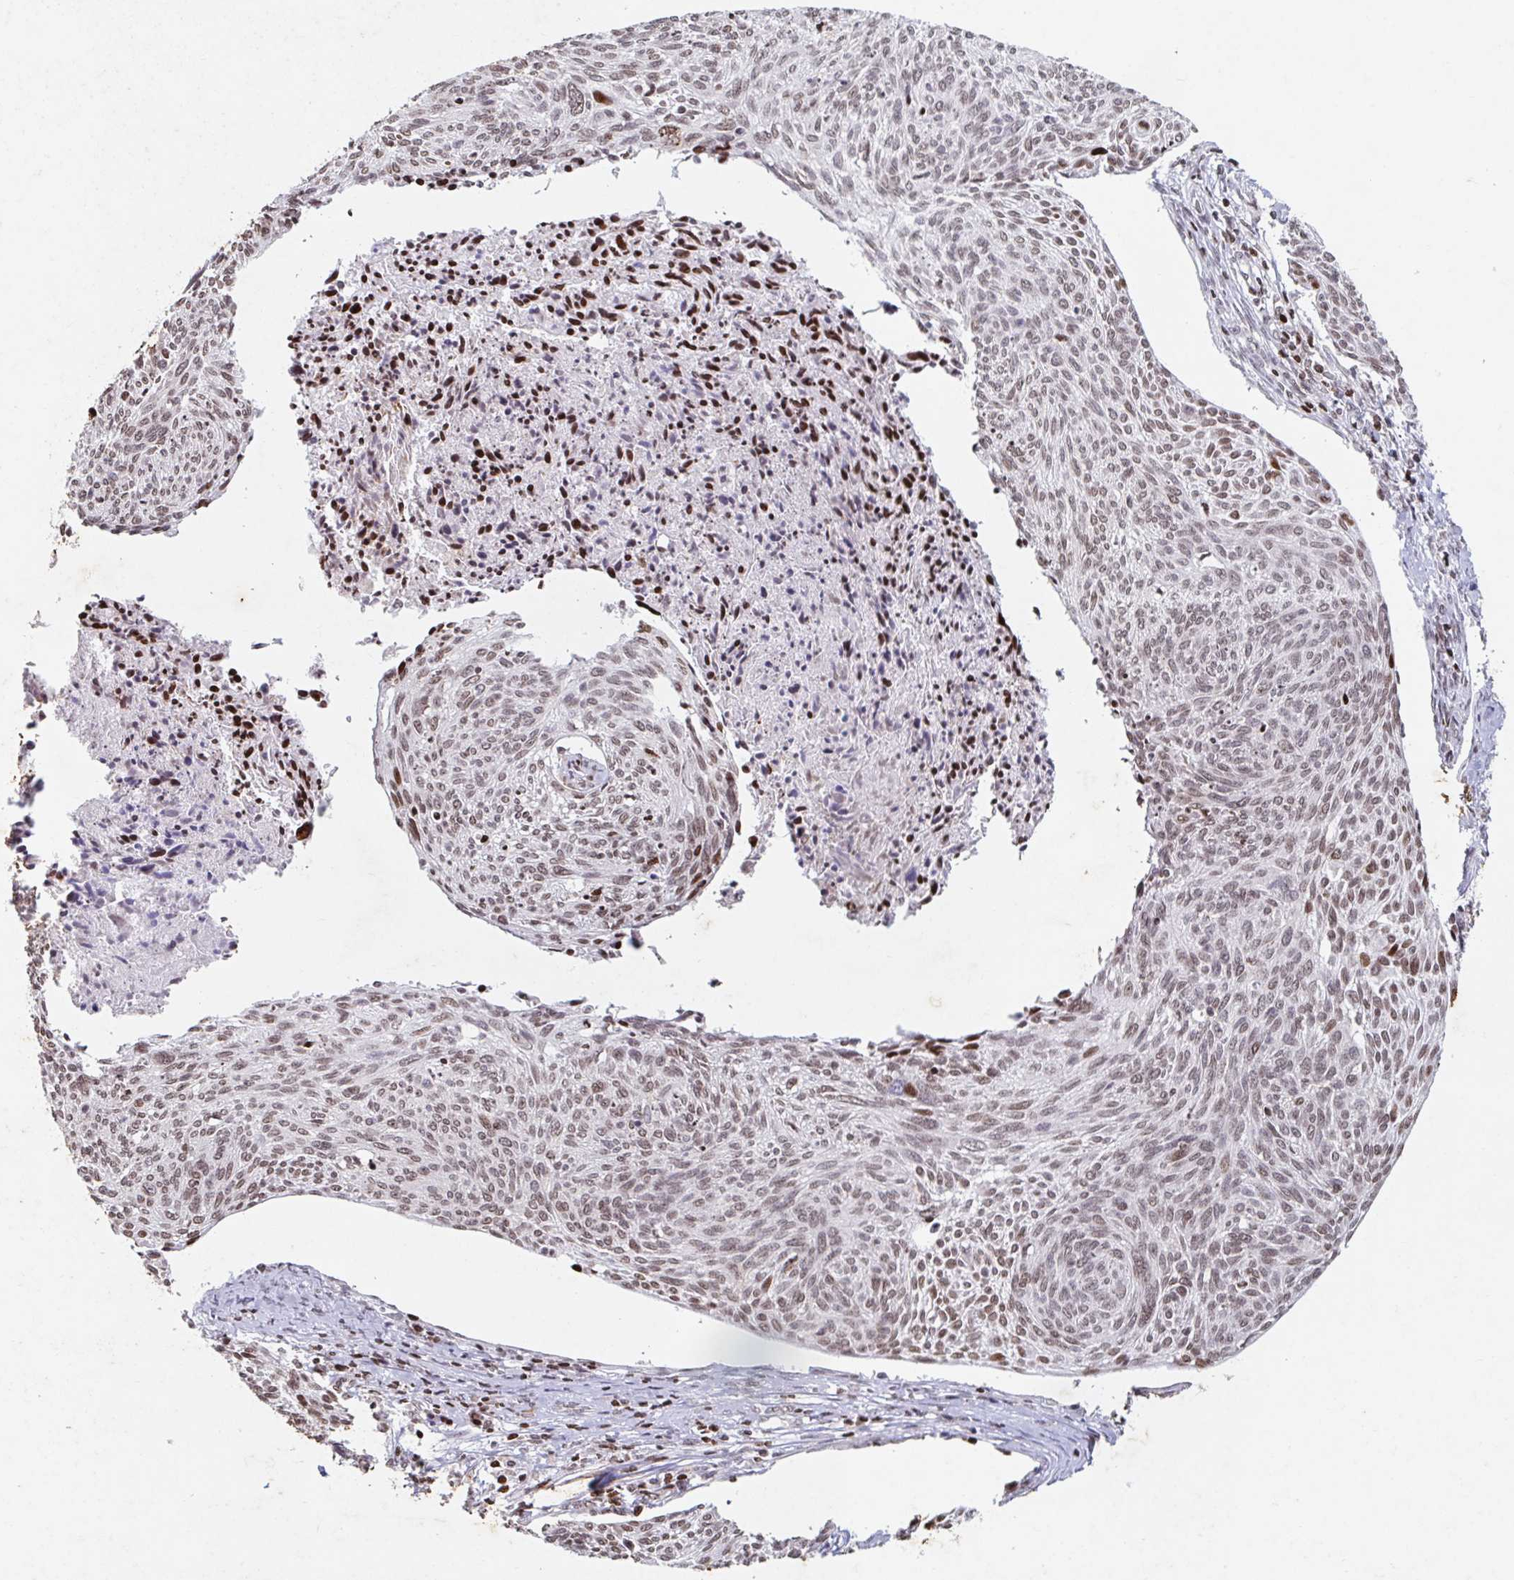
{"staining": {"intensity": "weak", "quantity": ">75%", "location": "nuclear"}, "tissue": "cervical cancer", "cell_type": "Tumor cells", "image_type": "cancer", "snomed": [{"axis": "morphology", "description": "Squamous cell carcinoma, NOS"}, {"axis": "topography", "description": "Cervix"}], "caption": "Weak nuclear positivity is present in about >75% of tumor cells in cervical cancer.", "gene": "C19orf53", "patient": {"sex": "female", "age": 49}}